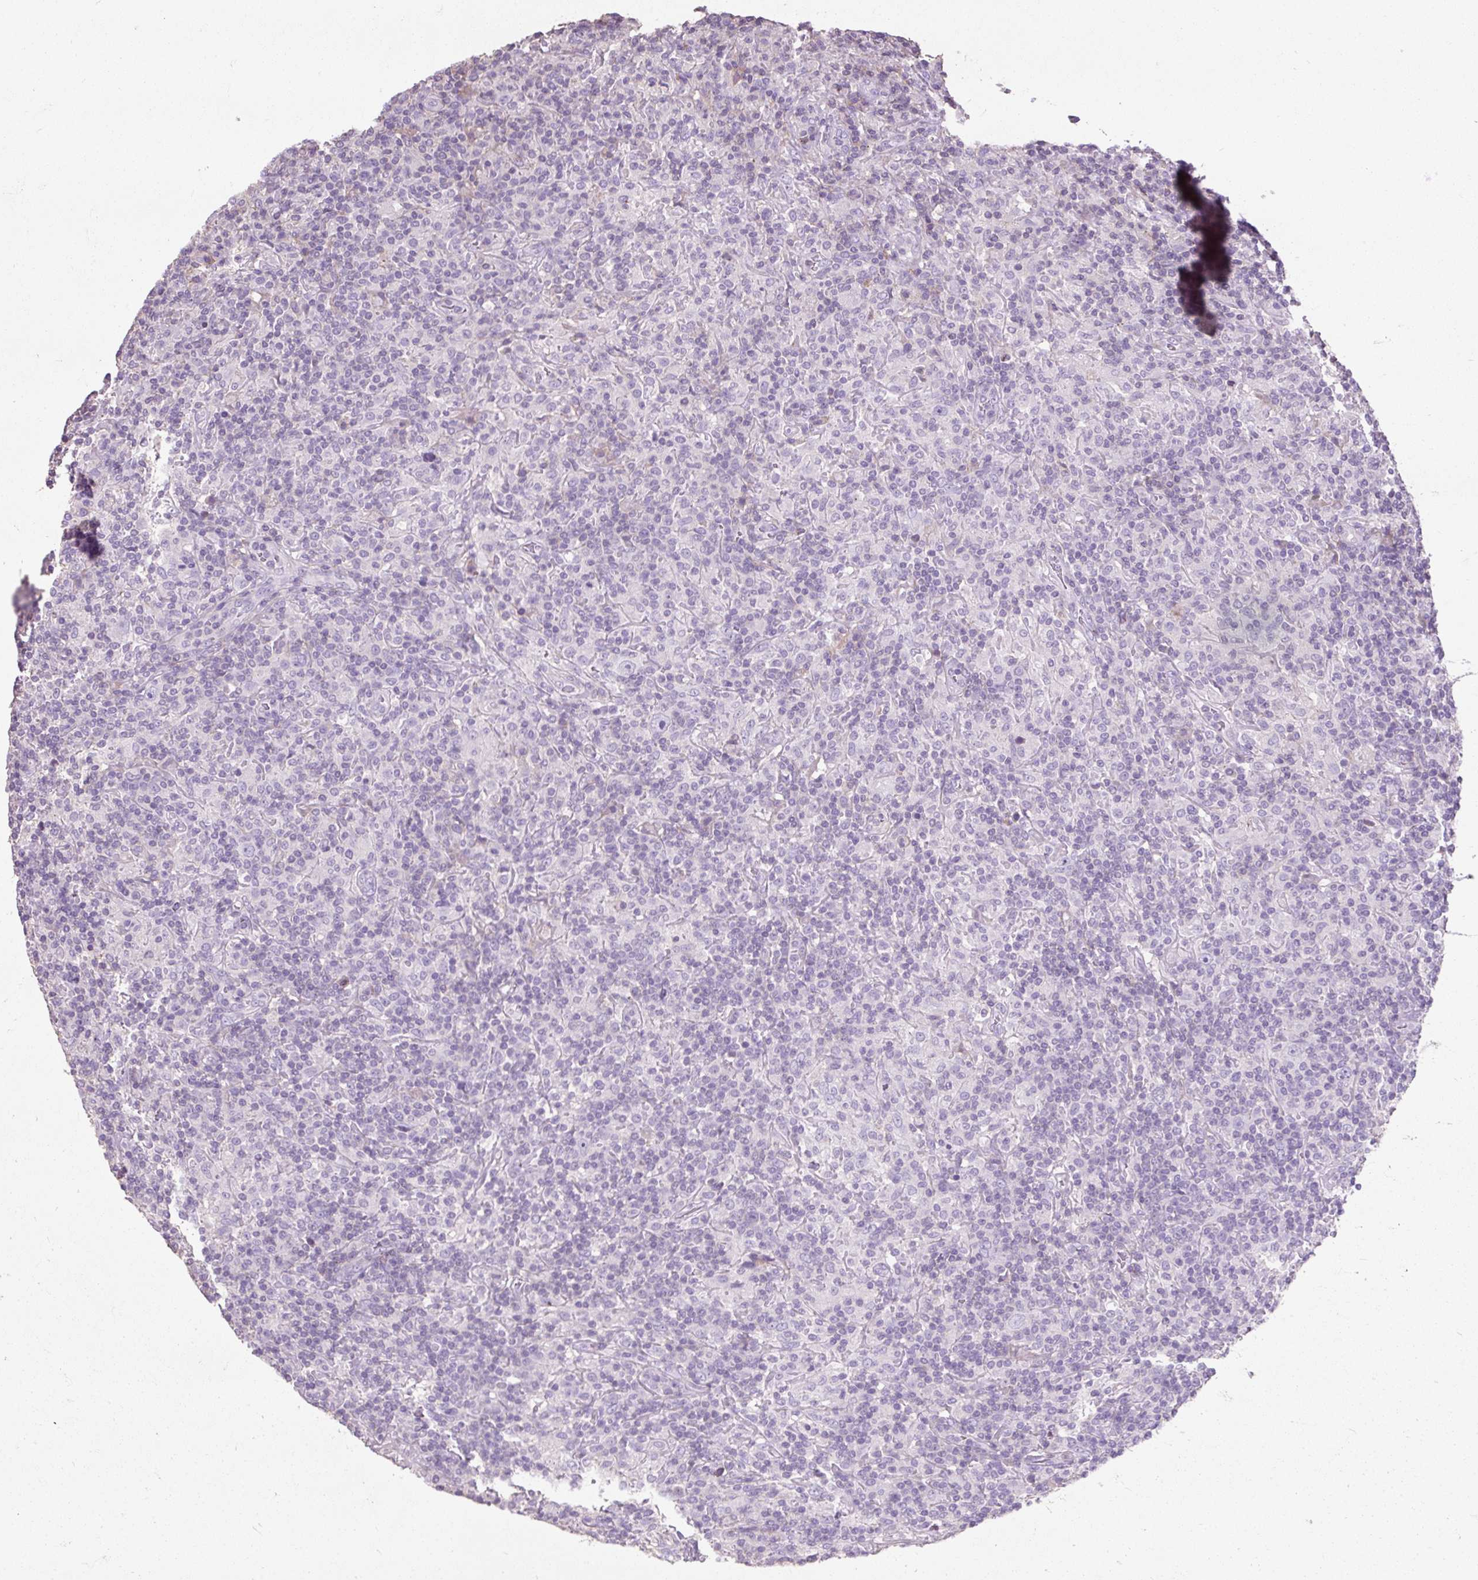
{"staining": {"intensity": "negative", "quantity": "none", "location": "none"}, "tissue": "lymphoma", "cell_type": "Tumor cells", "image_type": "cancer", "snomed": [{"axis": "morphology", "description": "Hodgkin's disease, NOS"}, {"axis": "topography", "description": "Lymph node"}], "caption": "High power microscopy histopathology image of an immunohistochemistry (IHC) image of lymphoma, revealing no significant expression in tumor cells.", "gene": "OR10A7", "patient": {"sex": "male", "age": 70}}